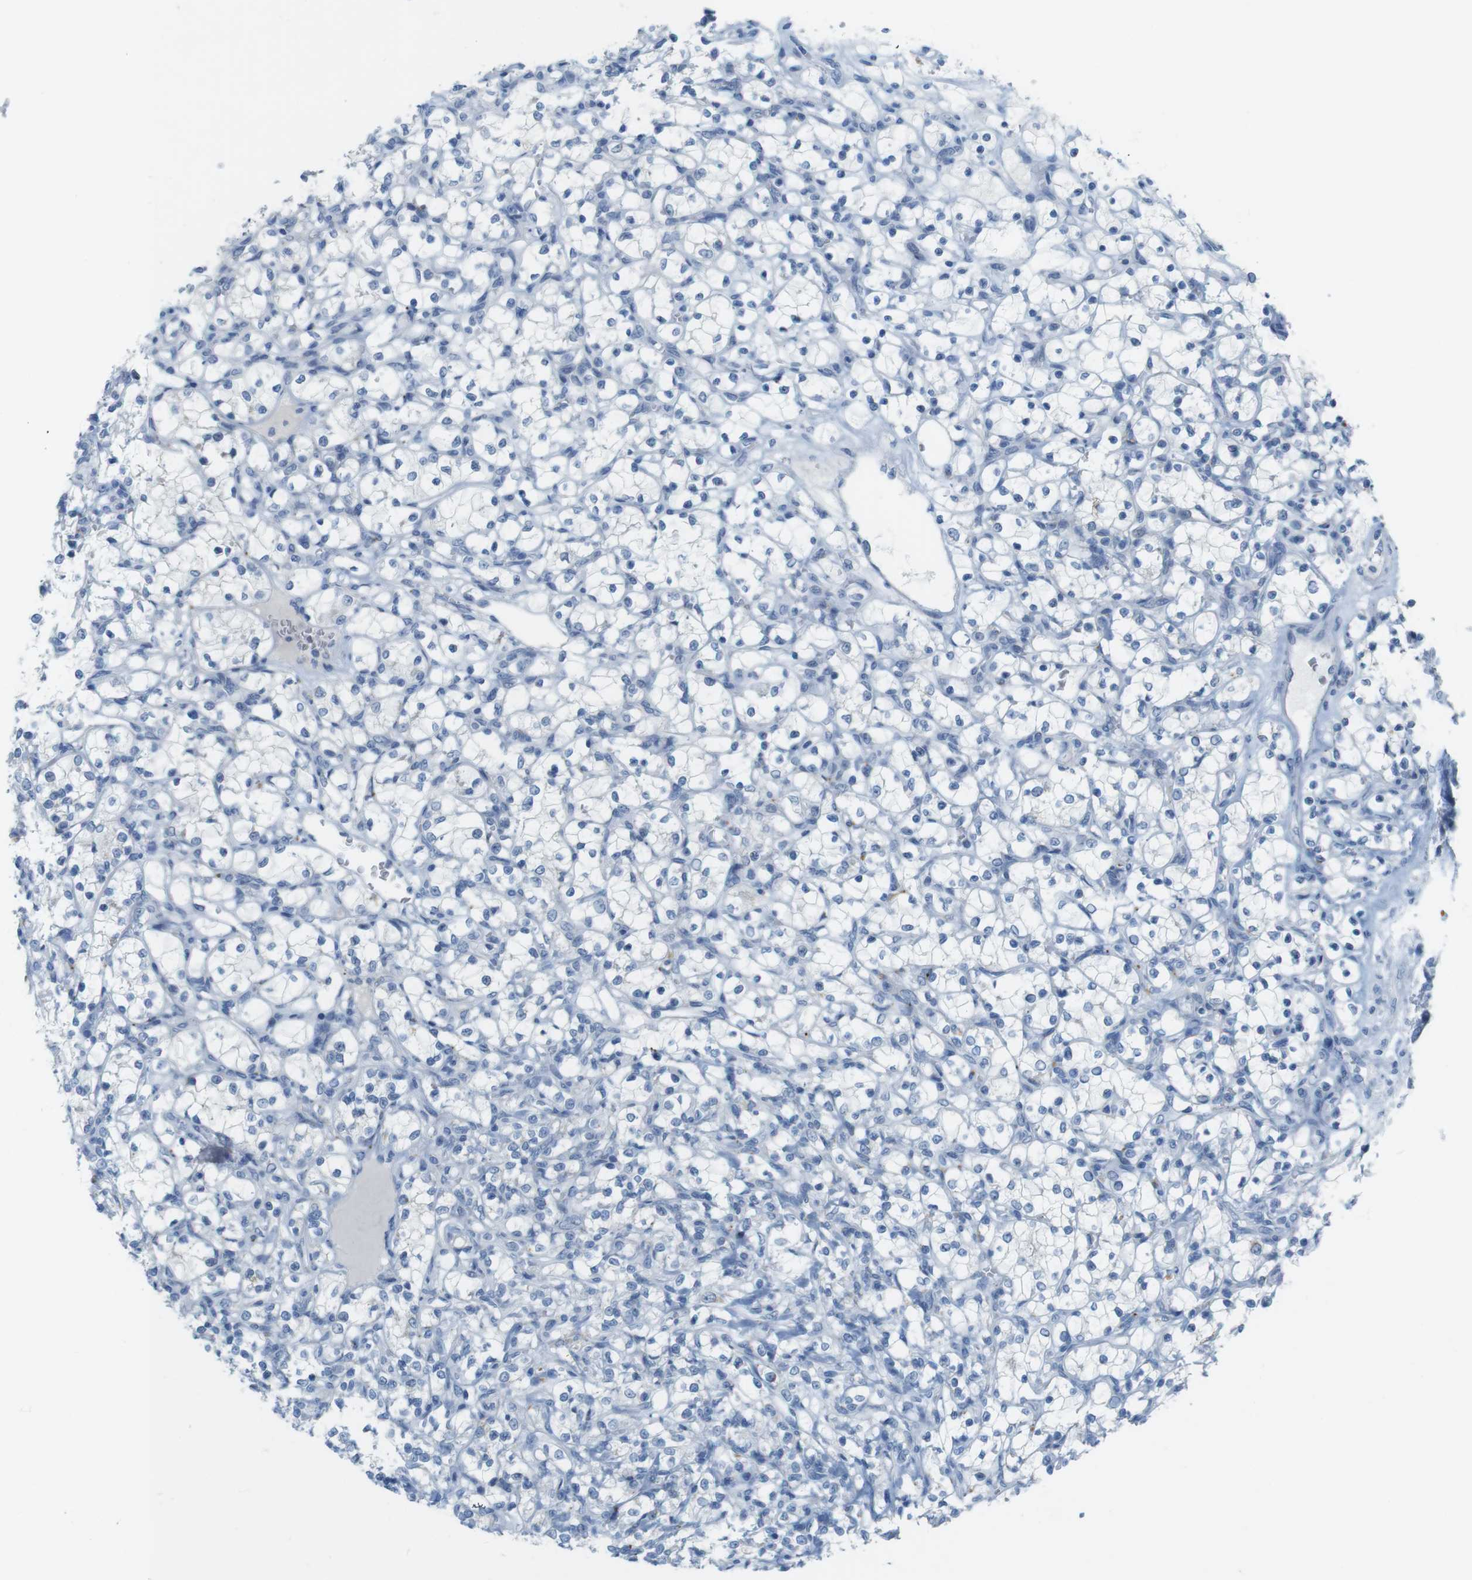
{"staining": {"intensity": "negative", "quantity": "none", "location": "none"}, "tissue": "renal cancer", "cell_type": "Tumor cells", "image_type": "cancer", "snomed": [{"axis": "morphology", "description": "Adenocarcinoma, NOS"}, {"axis": "topography", "description": "Kidney"}], "caption": "This image is of renal cancer stained with immunohistochemistry to label a protein in brown with the nuclei are counter-stained blue. There is no positivity in tumor cells.", "gene": "YIPF1", "patient": {"sex": "female", "age": 69}}